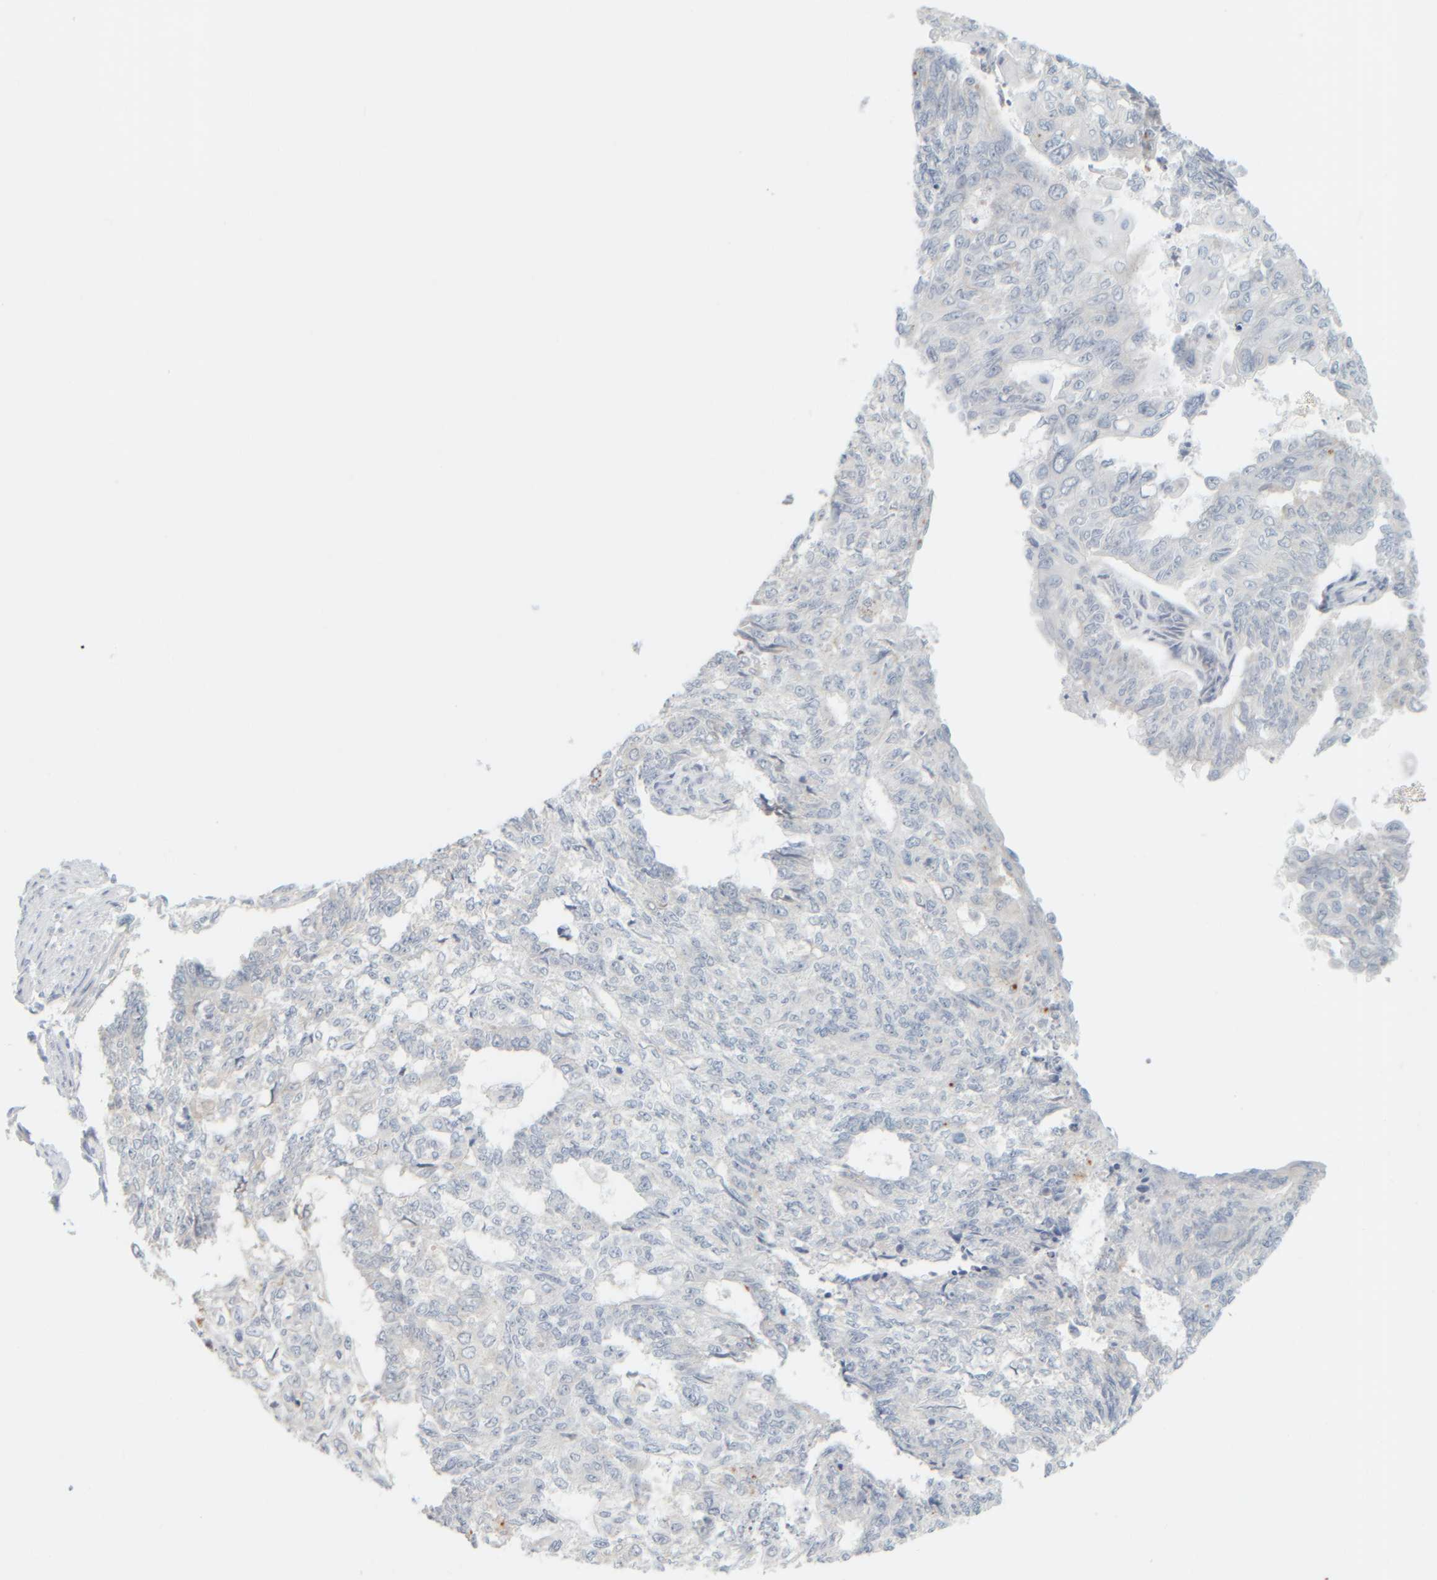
{"staining": {"intensity": "negative", "quantity": "none", "location": "none"}, "tissue": "endometrial cancer", "cell_type": "Tumor cells", "image_type": "cancer", "snomed": [{"axis": "morphology", "description": "Adenocarcinoma, NOS"}, {"axis": "topography", "description": "Endometrium"}], "caption": "There is no significant staining in tumor cells of endometrial cancer.", "gene": "PTGES3L-AARSD1", "patient": {"sex": "female", "age": 32}}